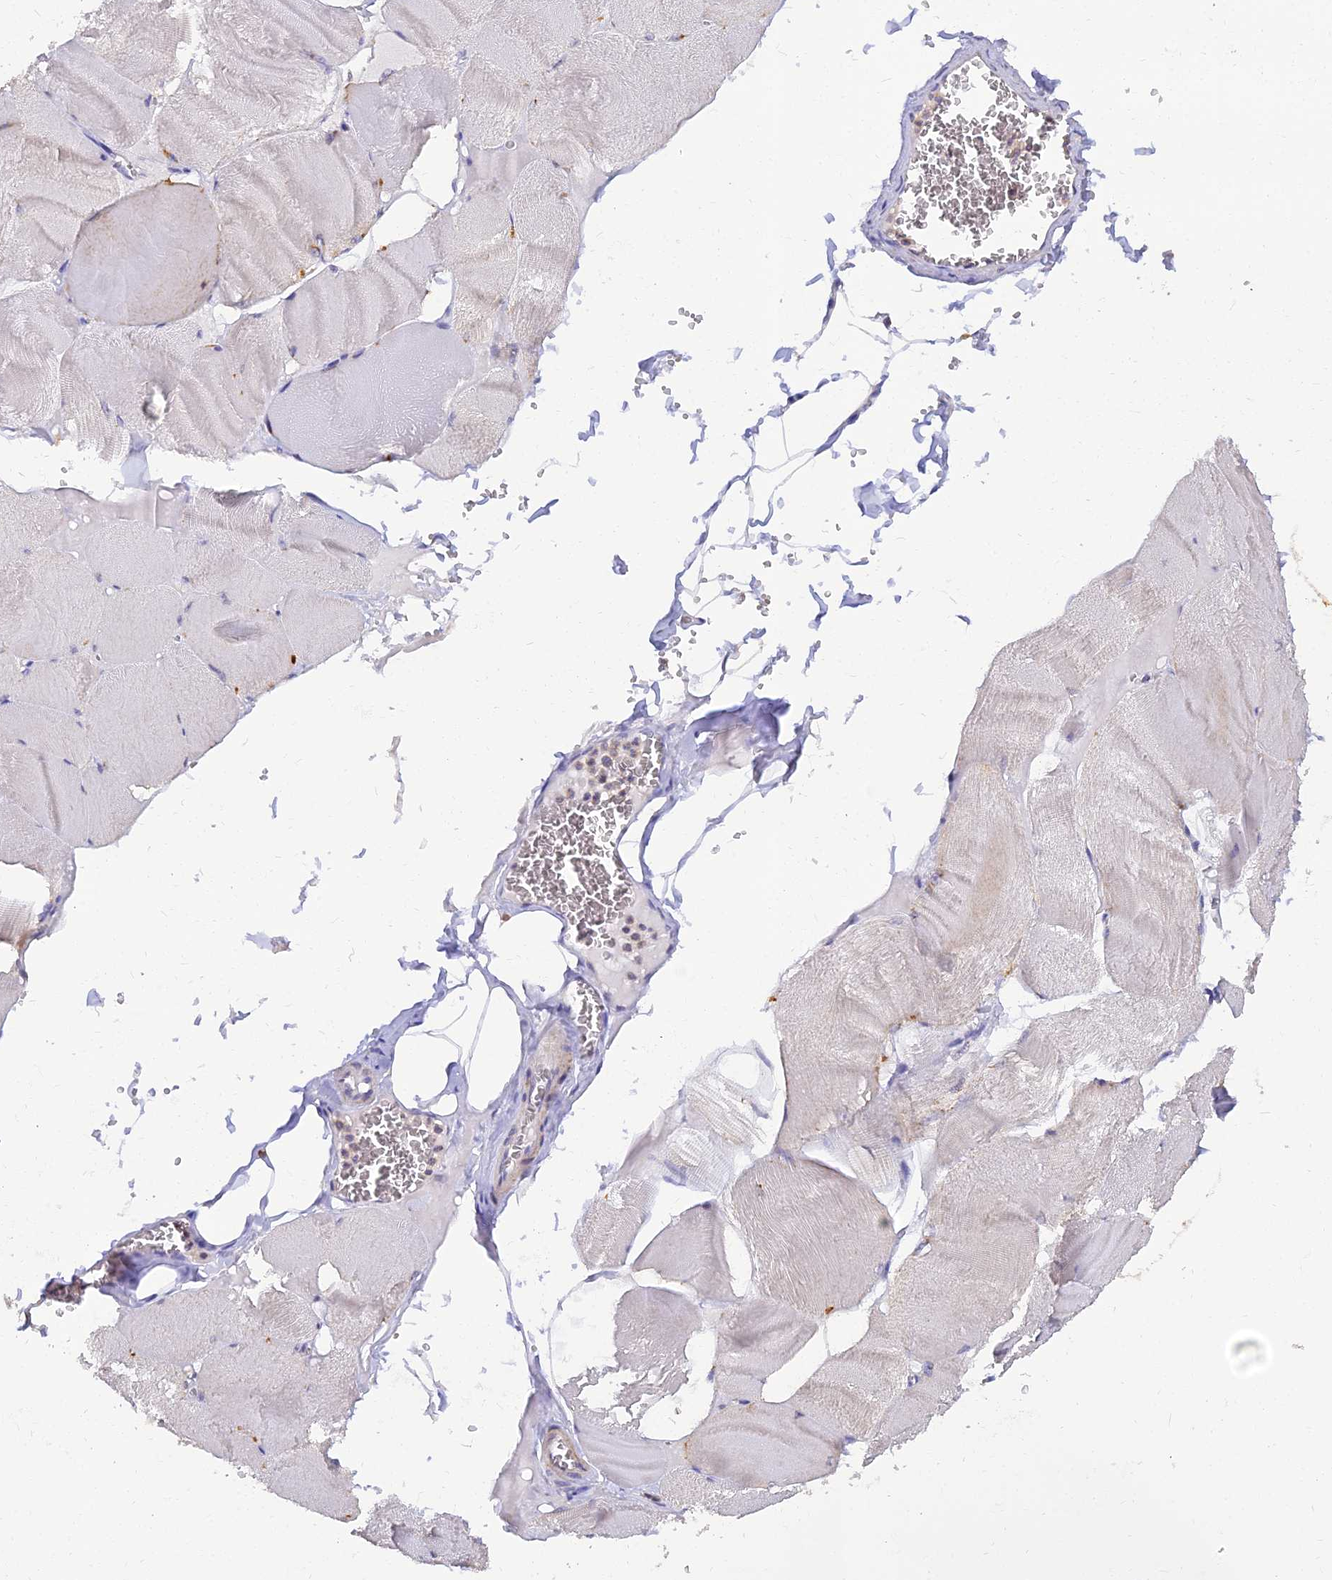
{"staining": {"intensity": "weak", "quantity": "<25%", "location": "cytoplasmic/membranous"}, "tissue": "skeletal muscle", "cell_type": "Myocytes", "image_type": "normal", "snomed": [{"axis": "morphology", "description": "Normal tissue, NOS"}, {"axis": "morphology", "description": "Basal cell carcinoma"}, {"axis": "topography", "description": "Skeletal muscle"}], "caption": "Image shows no protein staining in myocytes of normal skeletal muscle.", "gene": "ARL8A", "patient": {"sex": "female", "age": 64}}